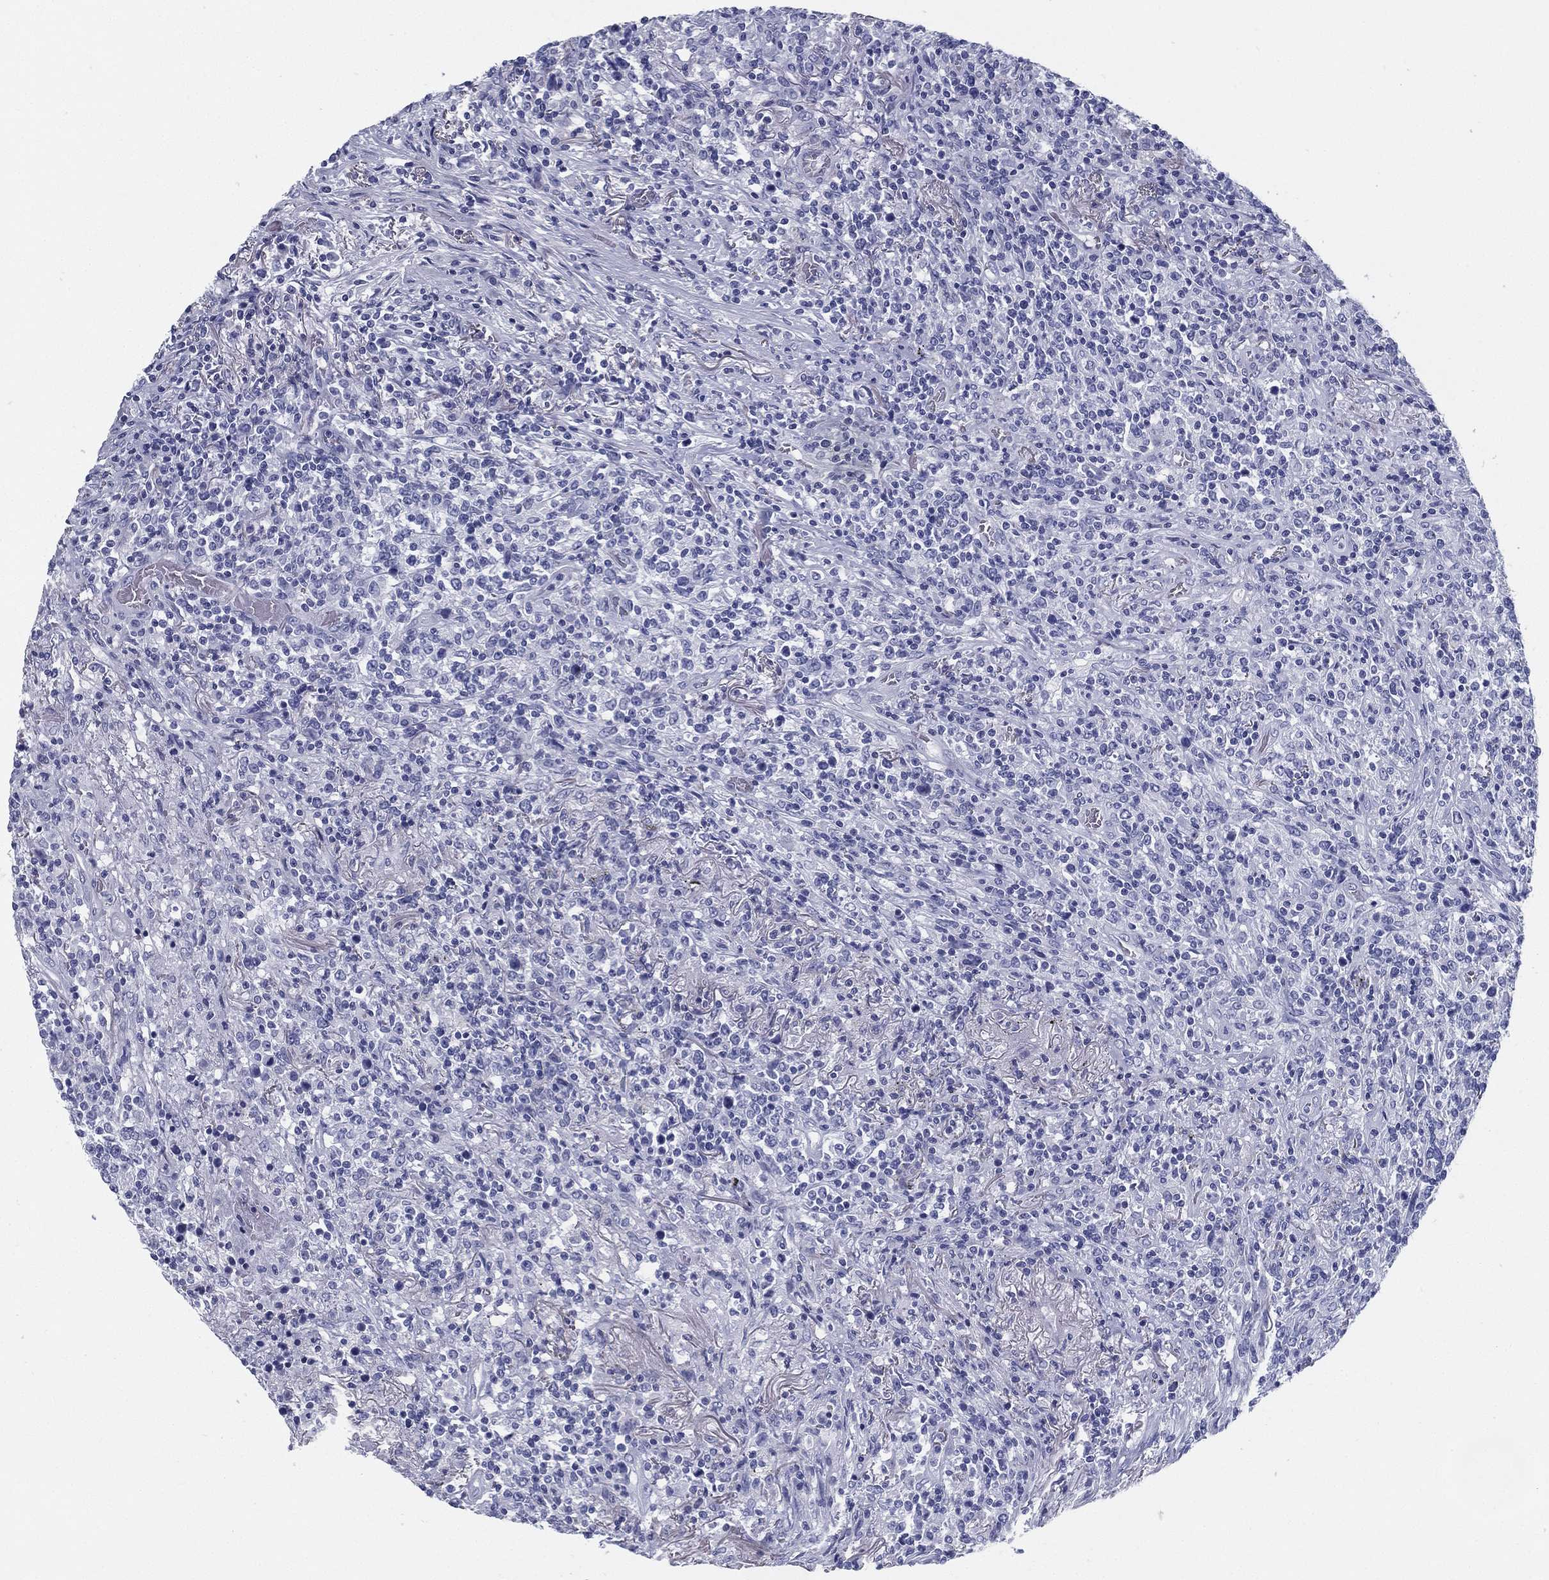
{"staining": {"intensity": "negative", "quantity": "none", "location": "none"}, "tissue": "lymphoma", "cell_type": "Tumor cells", "image_type": "cancer", "snomed": [{"axis": "morphology", "description": "Malignant lymphoma, non-Hodgkin's type, High grade"}, {"axis": "topography", "description": "Lung"}], "caption": "Tumor cells show no significant expression in lymphoma. (DAB (3,3'-diaminobenzidine) IHC with hematoxylin counter stain).", "gene": "TMEM252", "patient": {"sex": "male", "age": 79}}